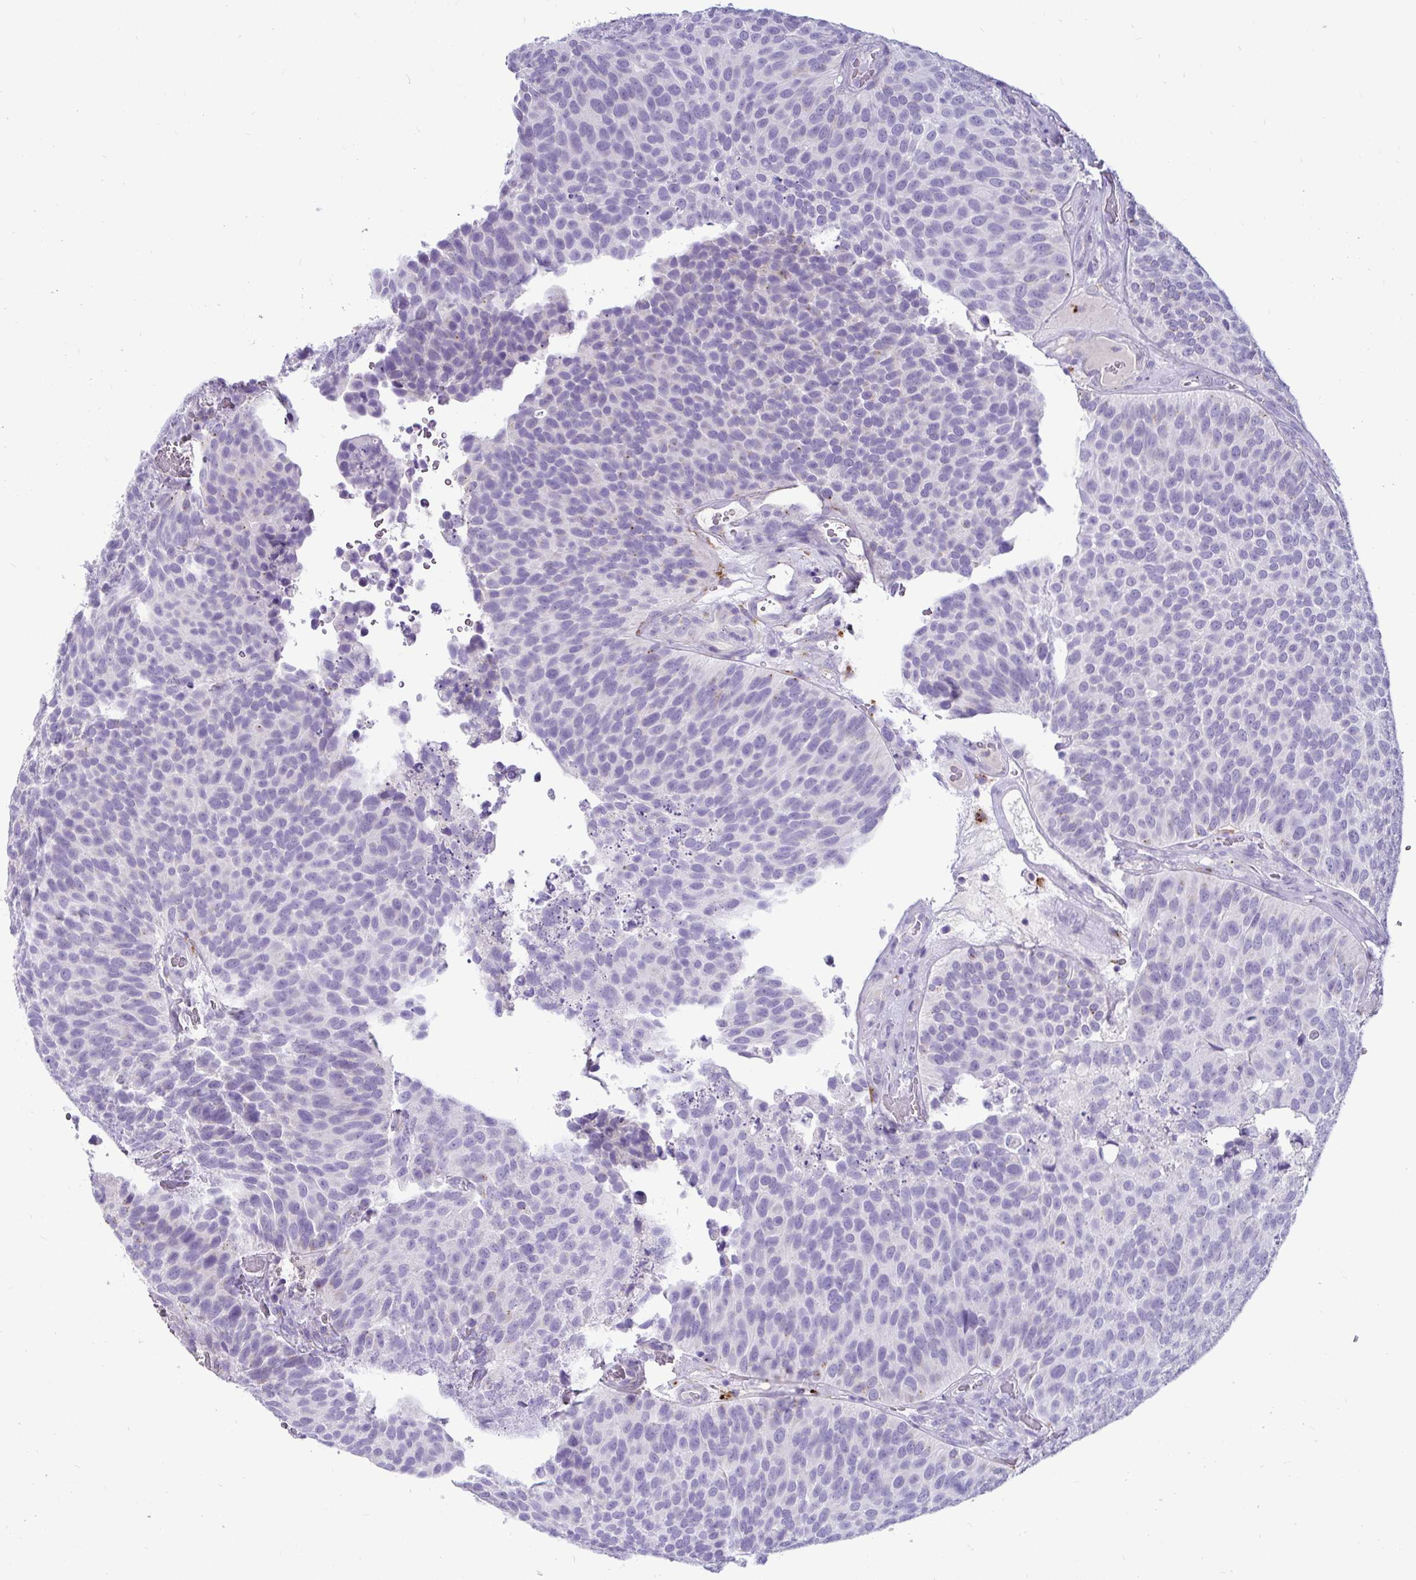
{"staining": {"intensity": "negative", "quantity": "none", "location": "none"}, "tissue": "urothelial cancer", "cell_type": "Tumor cells", "image_type": "cancer", "snomed": [{"axis": "morphology", "description": "Urothelial carcinoma, Low grade"}, {"axis": "topography", "description": "Urinary bladder"}], "caption": "High power microscopy image of an IHC image of urothelial cancer, revealing no significant staining in tumor cells. Brightfield microscopy of immunohistochemistry stained with DAB (brown) and hematoxylin (blue), captured at high magnification.", "gene": "CTSZ", "patient": {"sex": "male", "age": 76}}